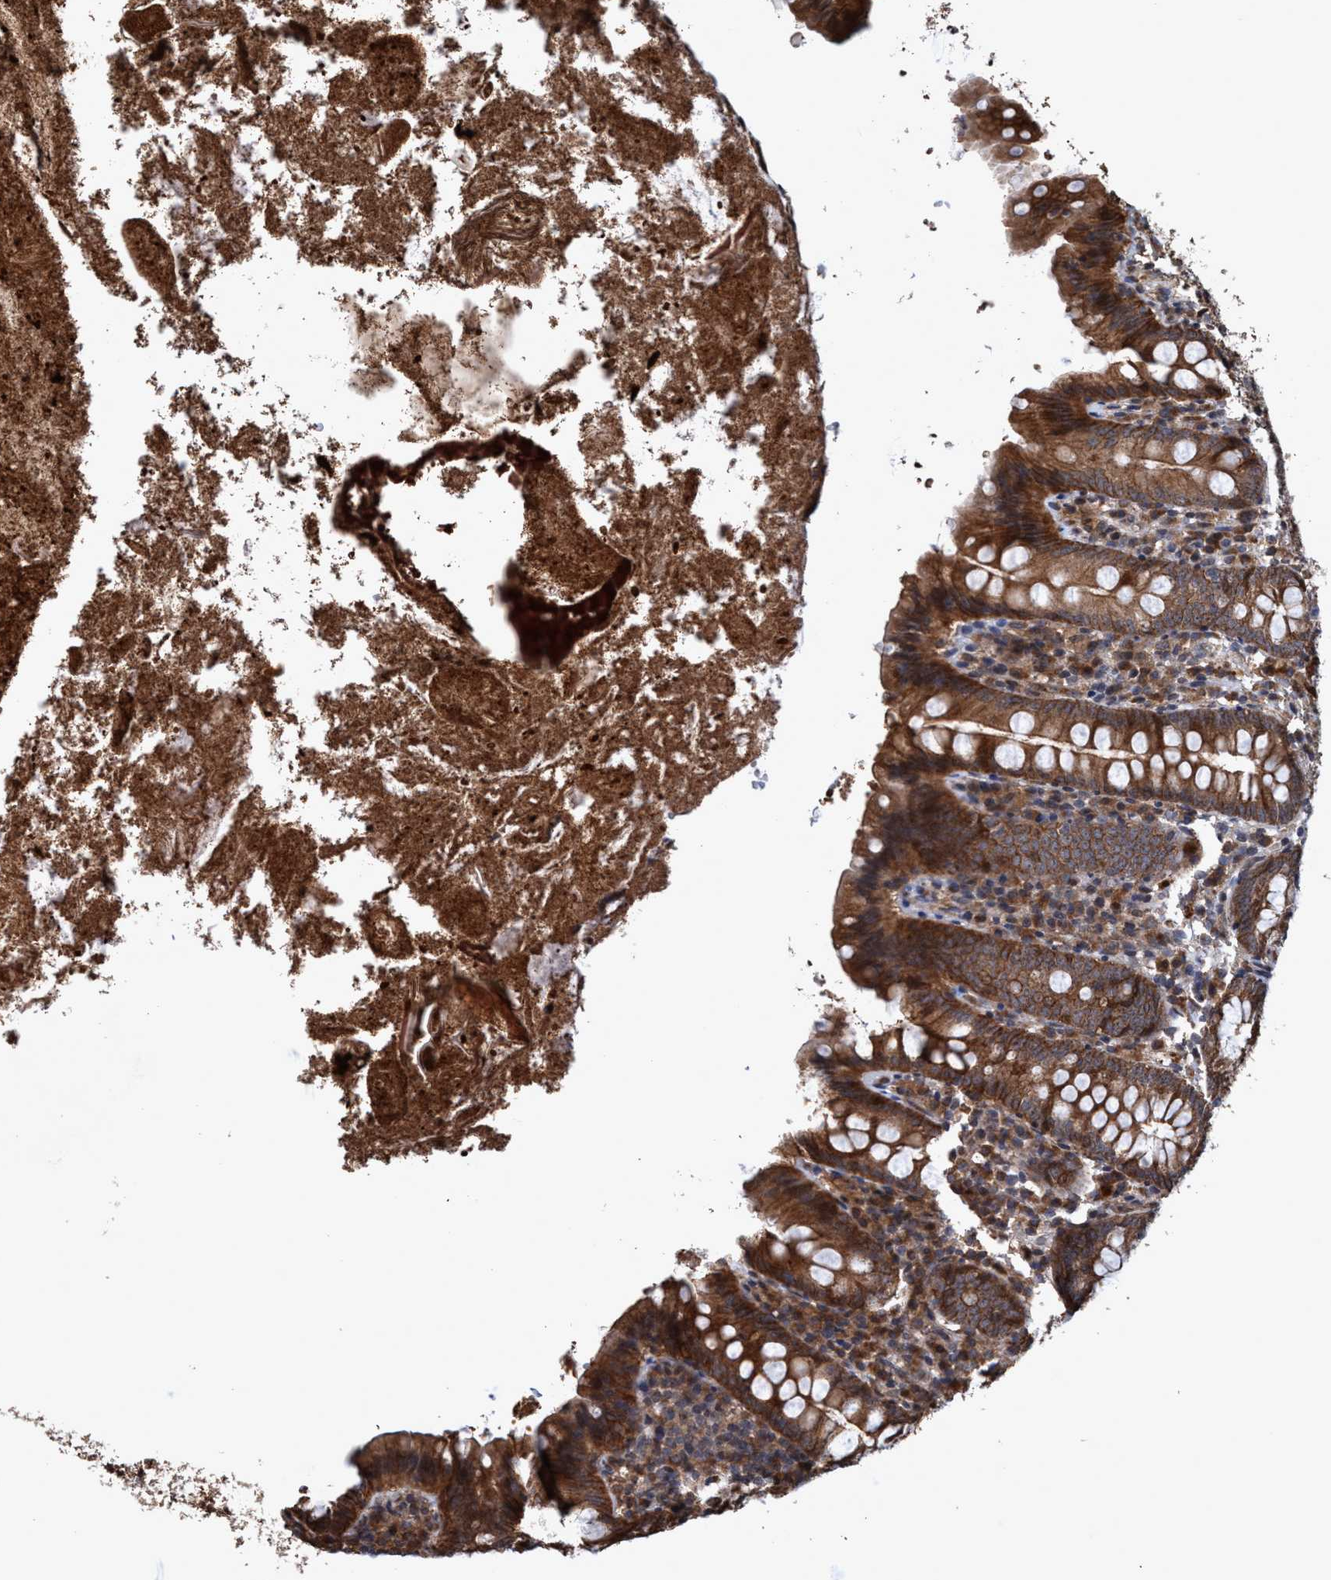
{"staining": {"intensity": "moderate", "quantity": ">75%", "location": "cytoplasmic/membranous"}, "tissue": "appendix", "cell_type": "Glandular cells", "image_type": "normal", "snomed": [{"axis": "morphology", "description": "Normal tissue, NOS"}, {"axis": "topography", "description": "Appendix"}], "caption": "Normal appendix exhibits moderate cytoplasmic/membranous staining in approximately >75% of glandular cells, visualized by immunohistochemistry.", "gene": "TRPC7", "patient": {"sex": "male", "age": 52}}